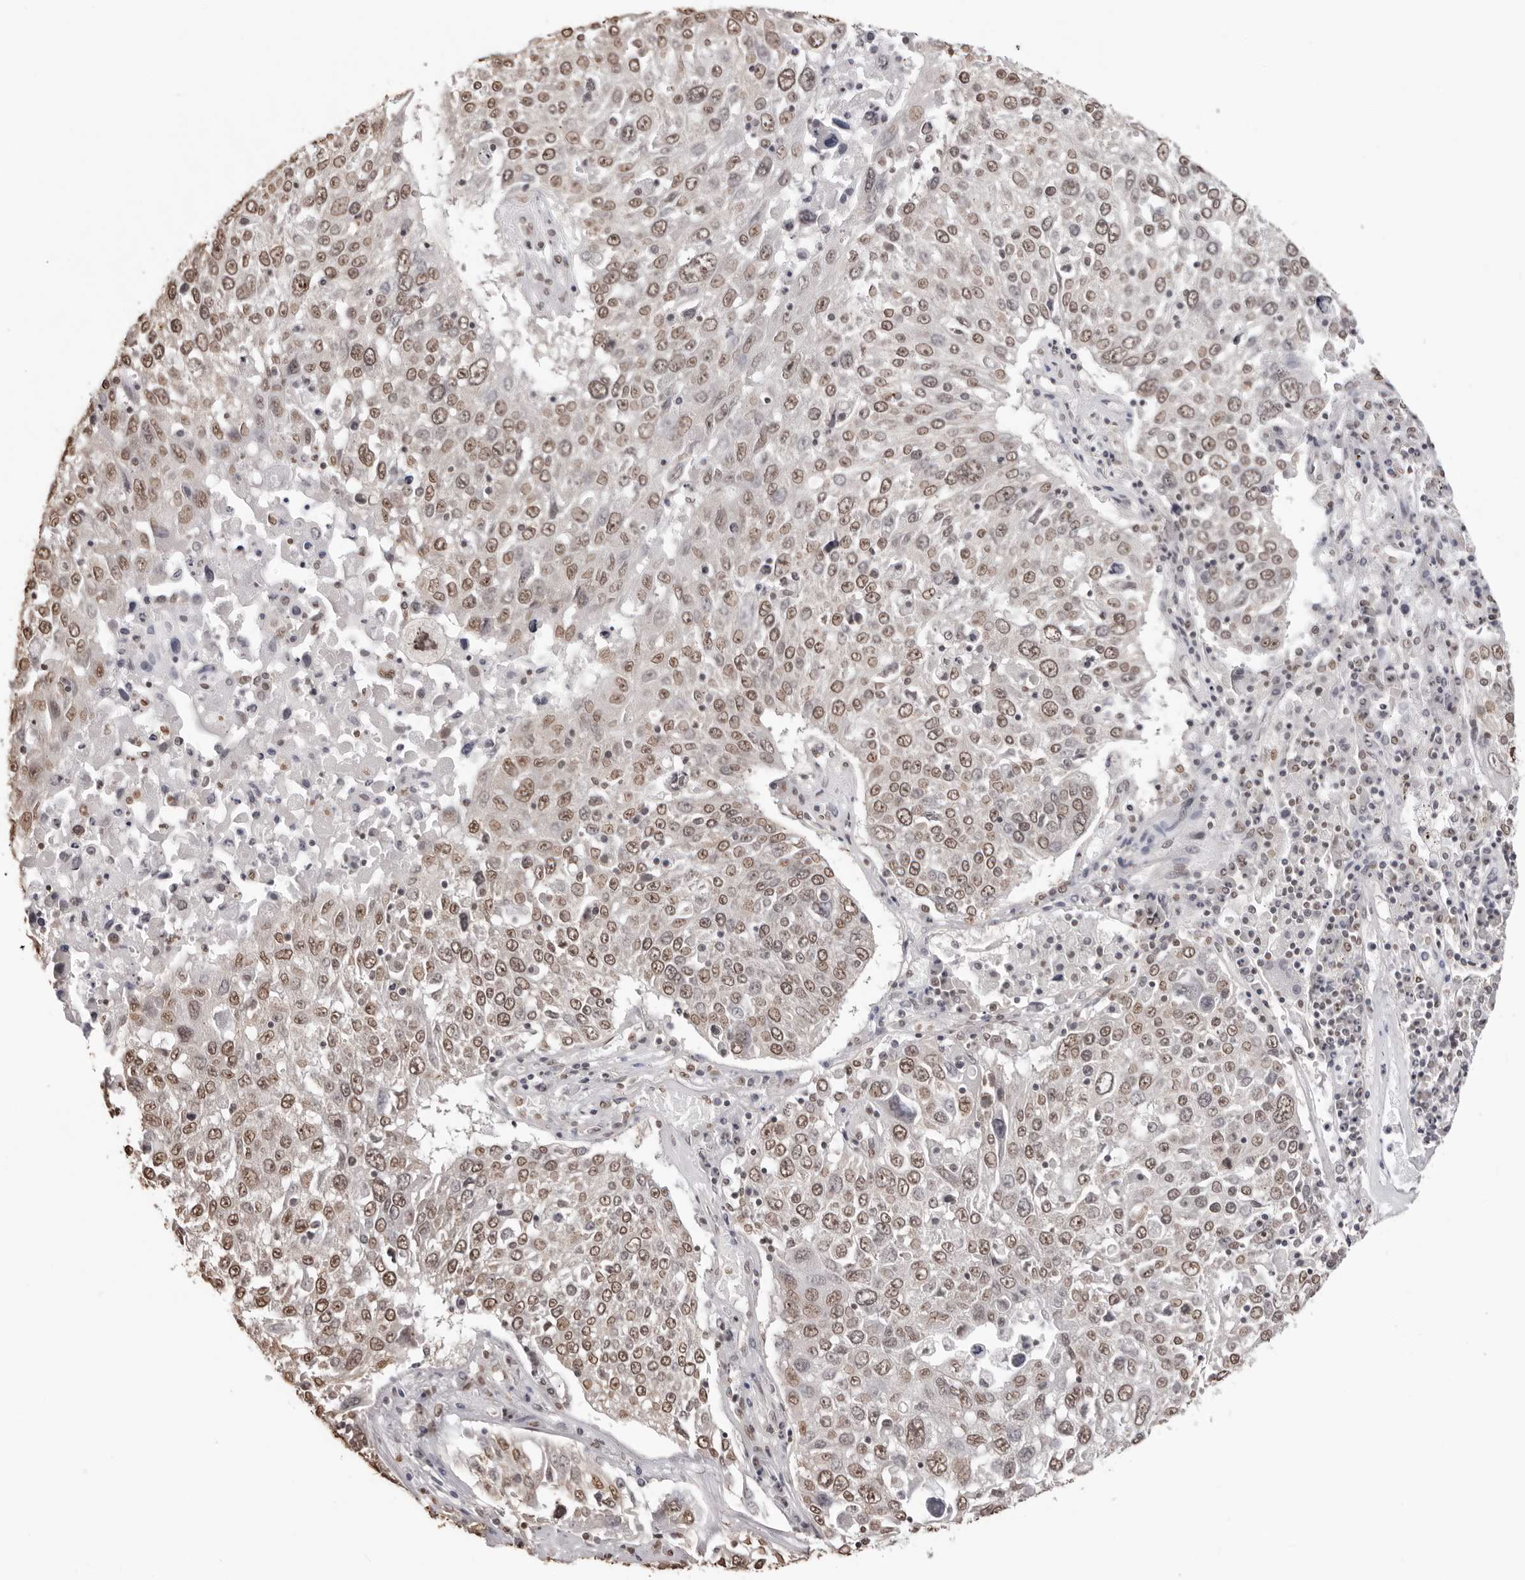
{"staining": {"intensity": "moderate", "quantity": ">75%", "location": "nuclear"}, "tissue": "lung cancer", "cell_type": "Tumor cells", "image_type": "cancer", "snomed": [{"axis": "morphology", "description": "Squamous cell carcinoma, NOS"}, {"axis": "topography", "description": "Lung"}], "caption": "There is medium levels of moderate nuclear staining in tumor cells of lung cancer (squamous cell carcinoma), as demonstrated by immunohistochemical staining (brown color).", "gene": "OLIG3", "patient": {"sex": "male", "age": 65}}